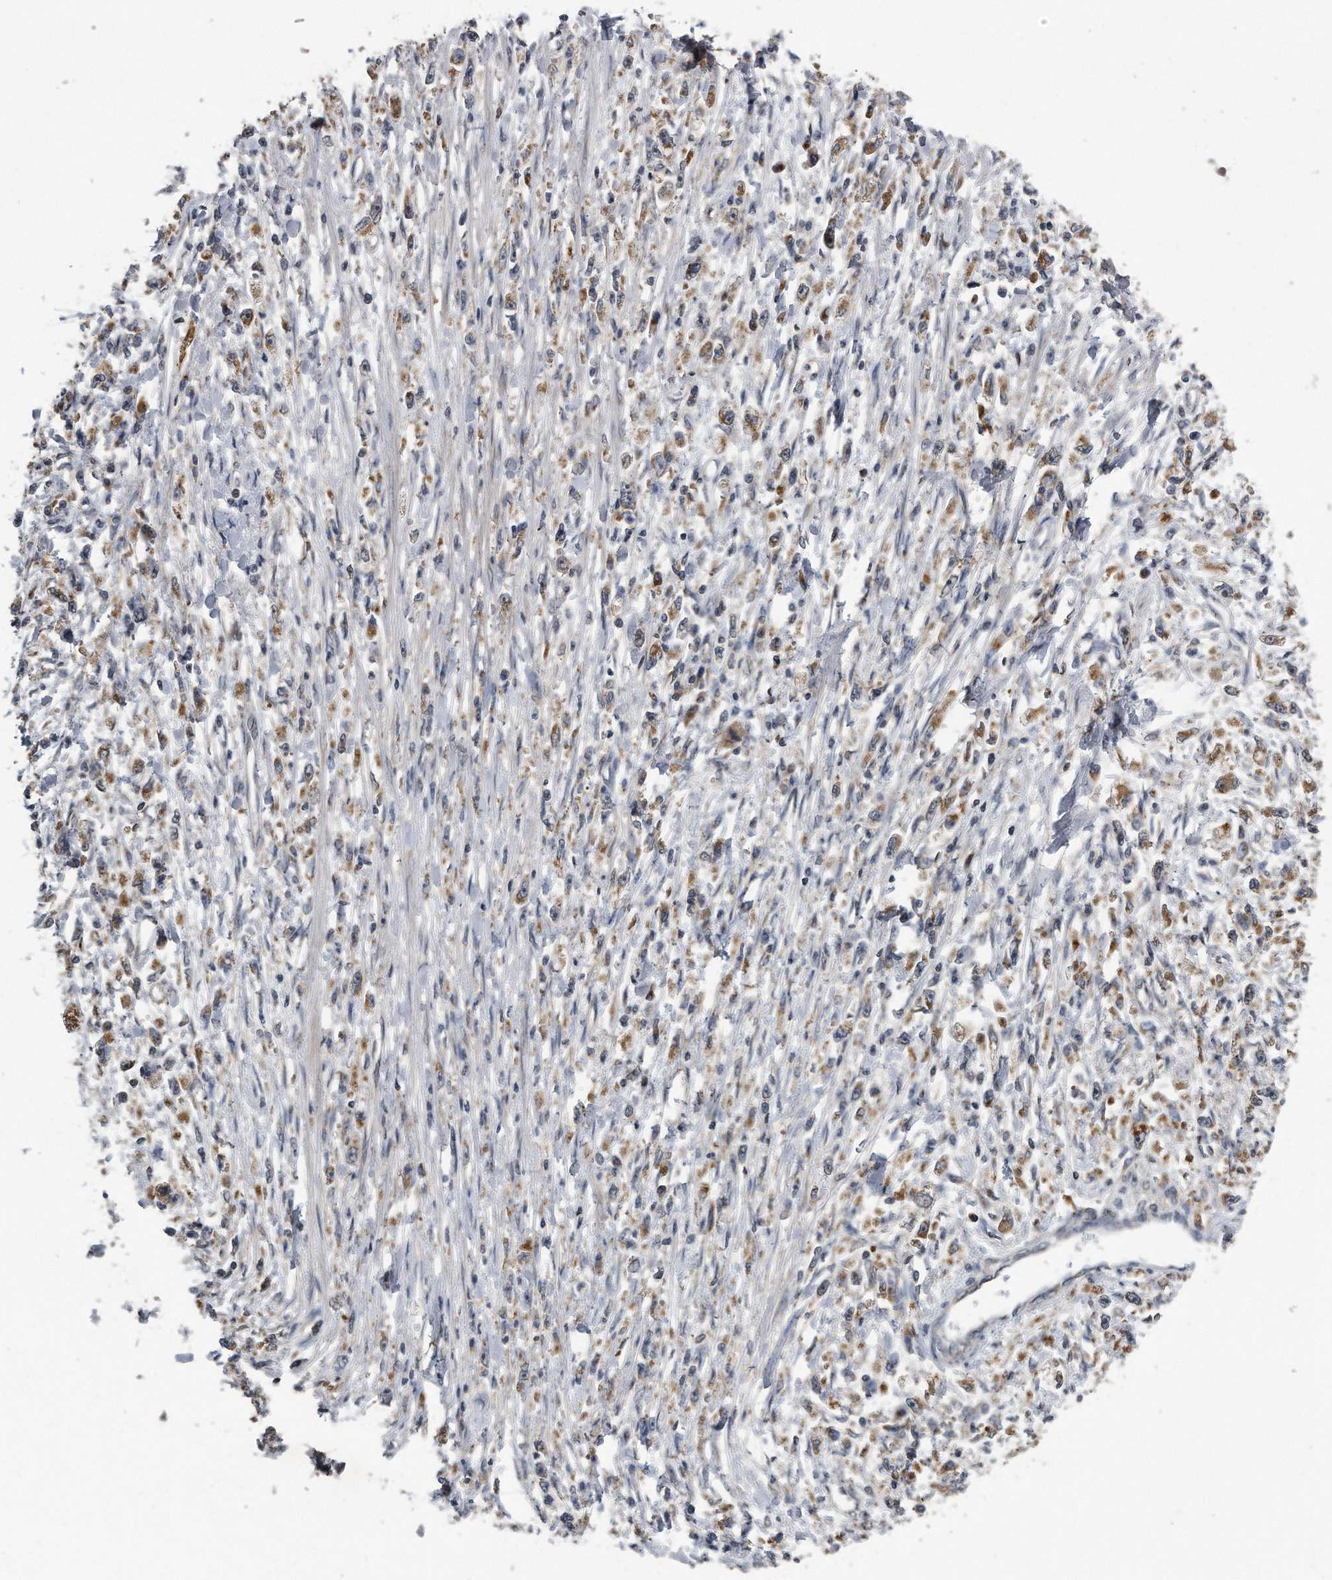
{"staining": {"intensity": "moderate", "quantity": "25%-75%", "location": "cytoplasmic/membranous"}, "tissue": "stomach cancer", "cell_type": "Tumor cells", "image_type": "cancer", "snomed": [{"axis": "morphology", "description": "Adenocarcinoma, NOS"}, {"axis": "topography", "description": "Stomach"}], "caption": "Human stomach cancer (adenocarcinoma) stained with a brown dye demonstrates moderate cytoplasmic/membranous positive expression in approximately 25%-75% of tumor cells.", "gene": "LYRM4", "patient": {"sex": "female", "age": 59}}